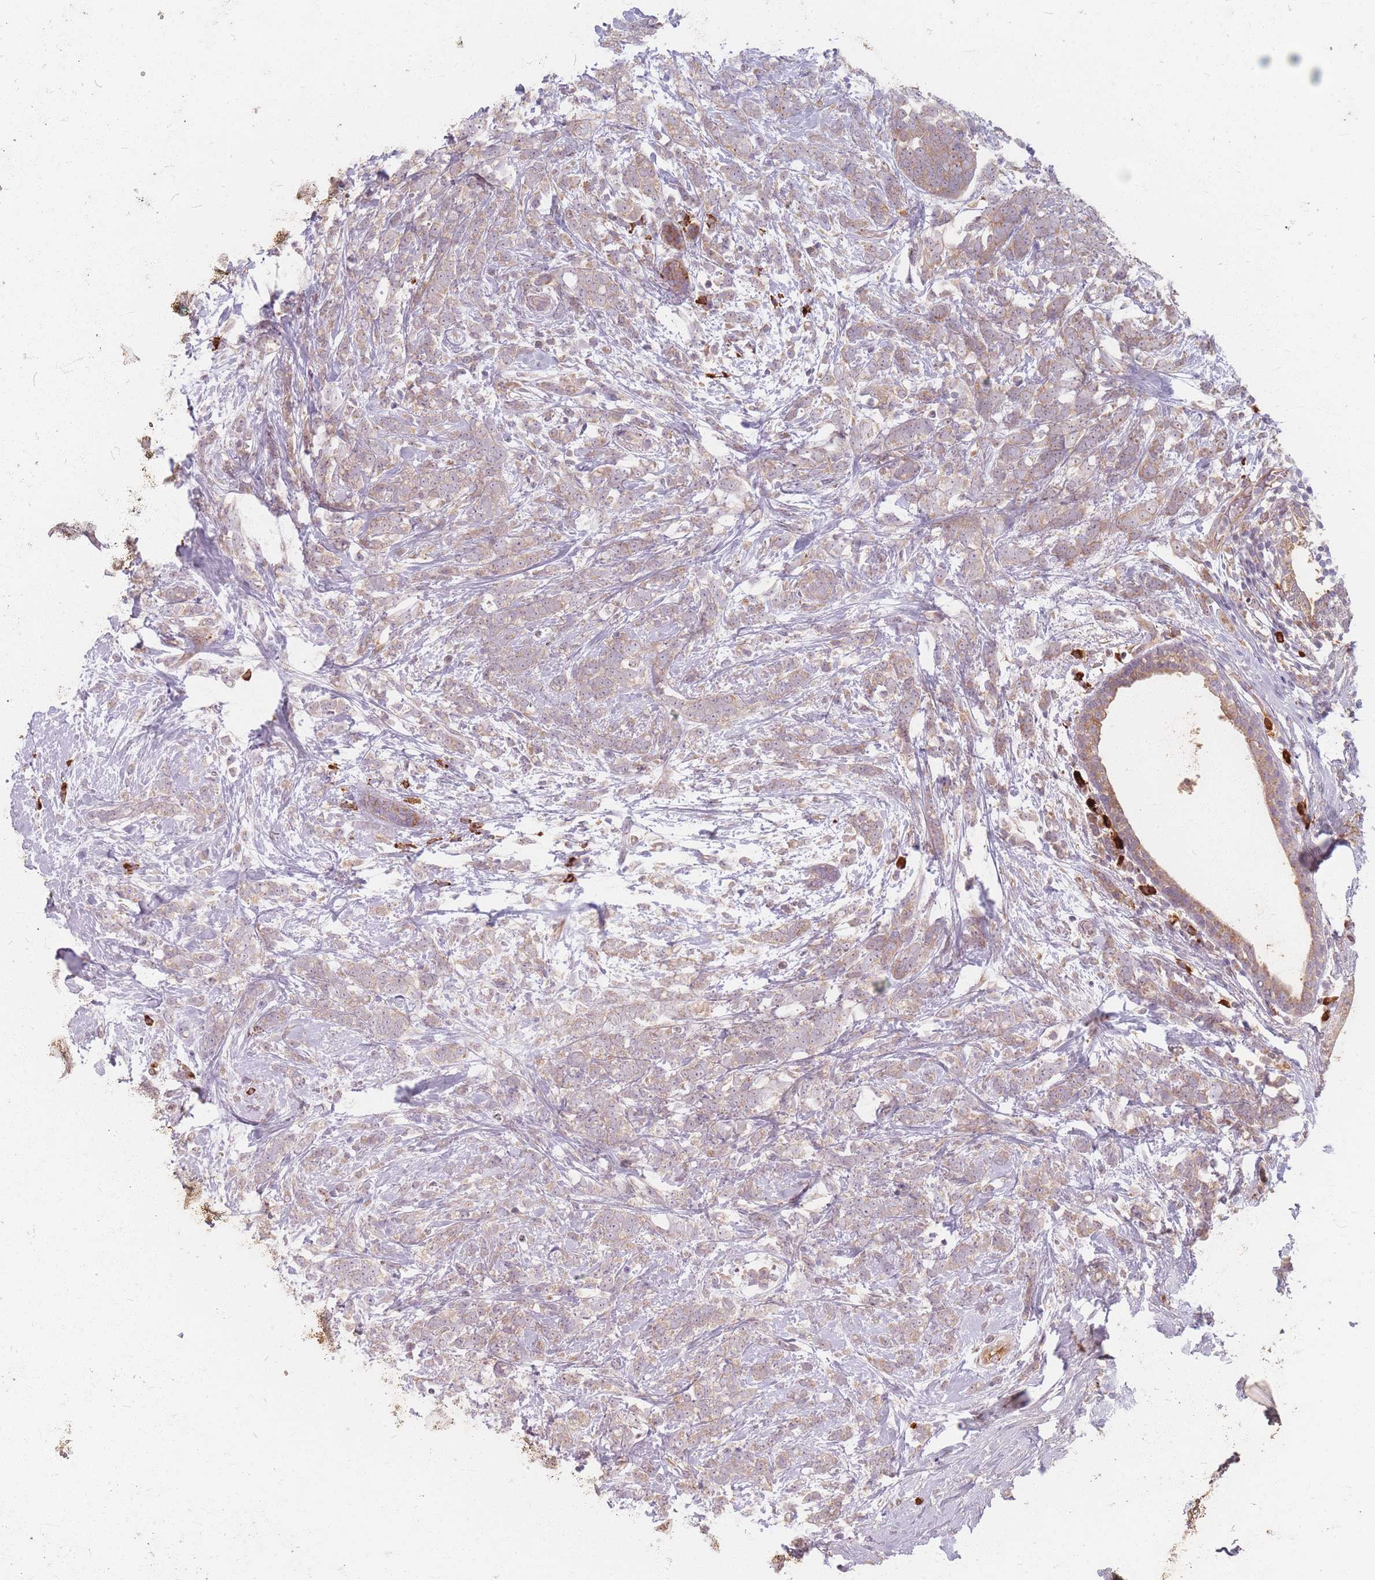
{"staining": {"intensity": "negative", "quantity": "none", "location": "none"}, "tissue": "breast cancer", "cell_type": "Tumor cells", "image_type": "cancer", "snomed": [{"axis": "morphology", "description": "Lobular carcinoma"}, {"axis": "topography", "description": "Breast"}], "caption": "This micrograph is of breast cancer stained with immunohistochemistry (IHC) to label a protein in brown with the nuclei are counter-stained blue. There is no expression in tumor cells. (IHC, brightfield microscopy, high magnification).", "gene": "SMIM14", "patient": {"sex": "female", "age": 58}}